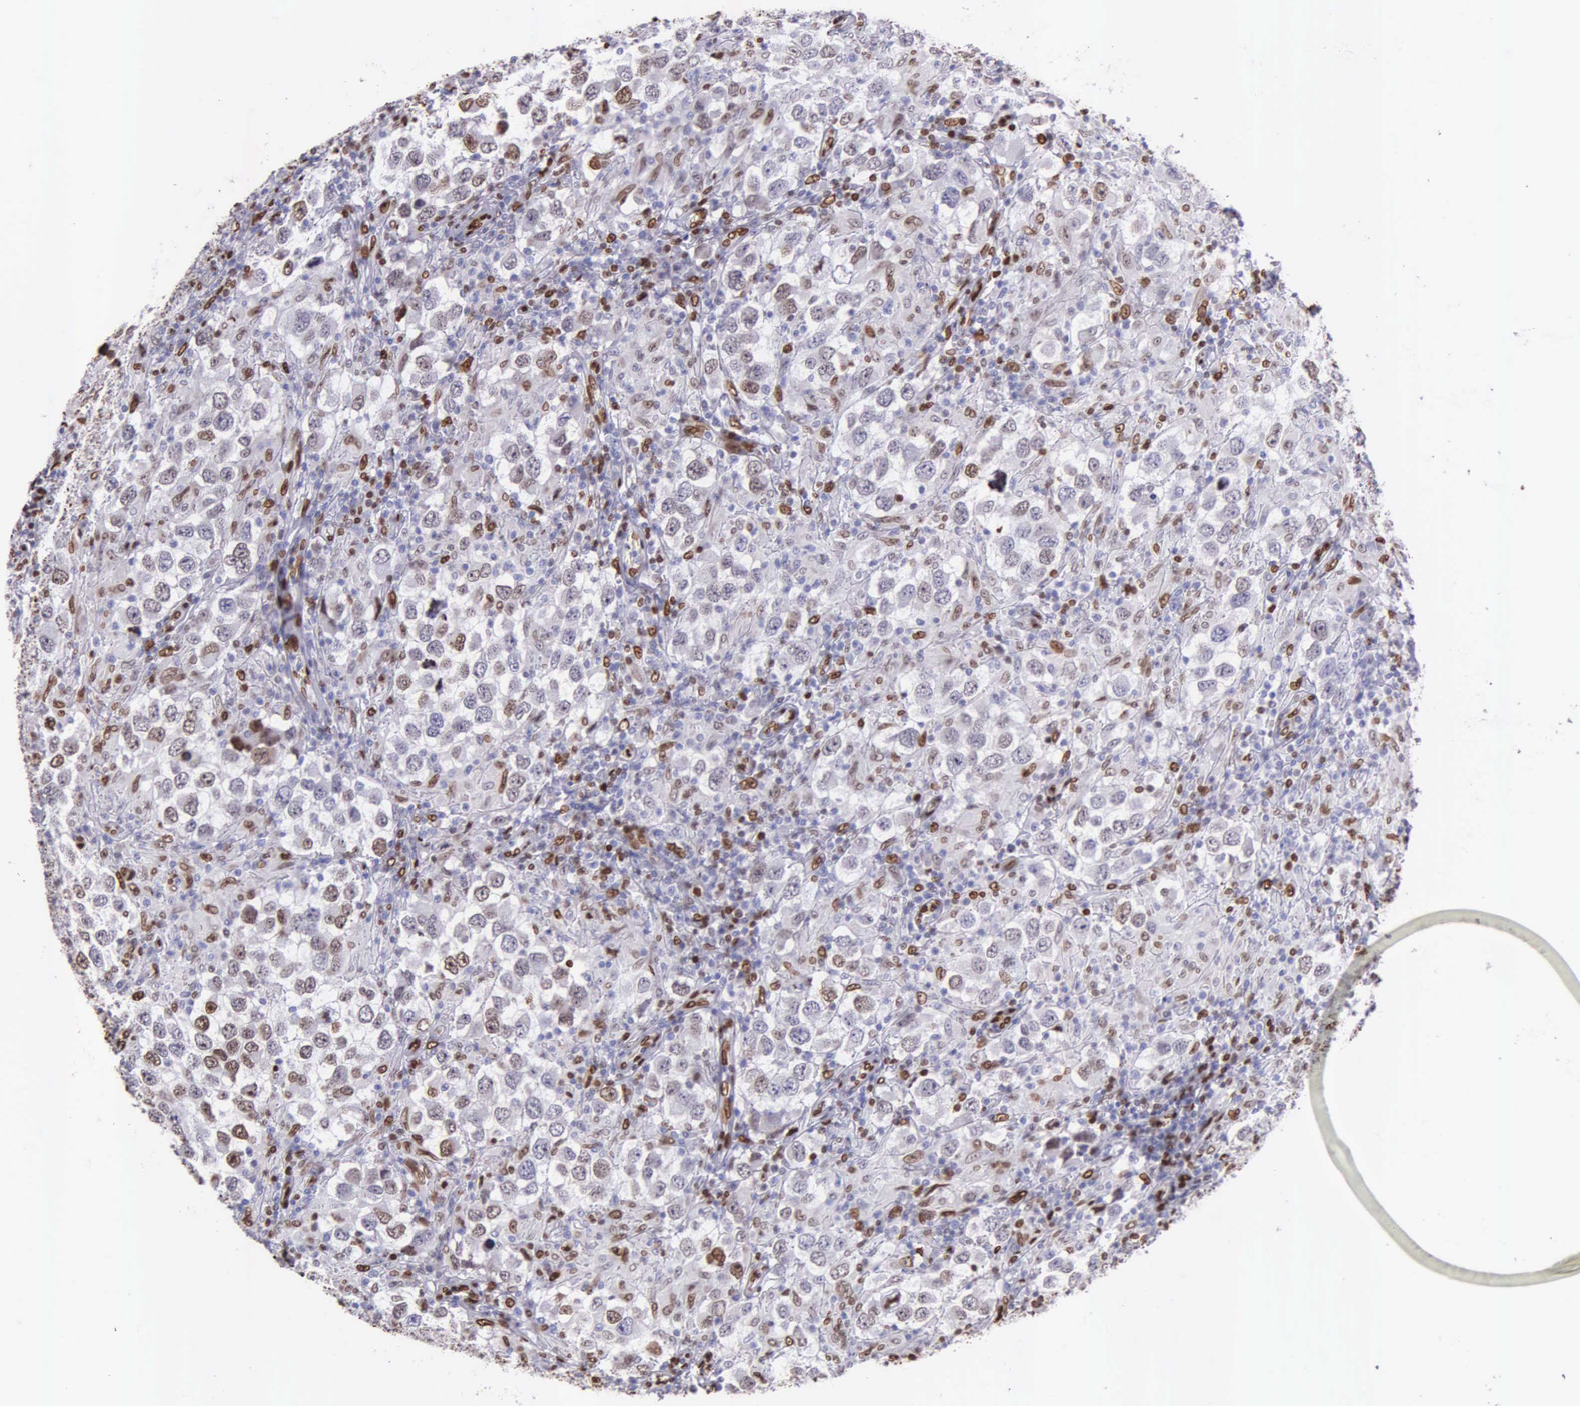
{"staining": {"intensity": "moderate", "quantity": "<25%", "location": "nuclear"}, "tissue": "testis cancer", "cell_type": "Tumor cells", "image_type": "cancer", "snomed": [{"axis": "morphology", "description": "Carcinoma, Embryonal, NOS"}, {"axis": "topography", "description": "Testis"}], "caption": "Immunohistochemical staining of testis embryonal carcinoma demonstrates low levels of moderate nuclear protein positivity in approximately <25% of tumor cells. The staining was performed using DAB to visualize the protein expression in brown, while the nuclei were stained in blue with hematoxylin (Magnification: 20x).", "gene": "H1-0", "patient": {"sex": "male", "age": 21}}